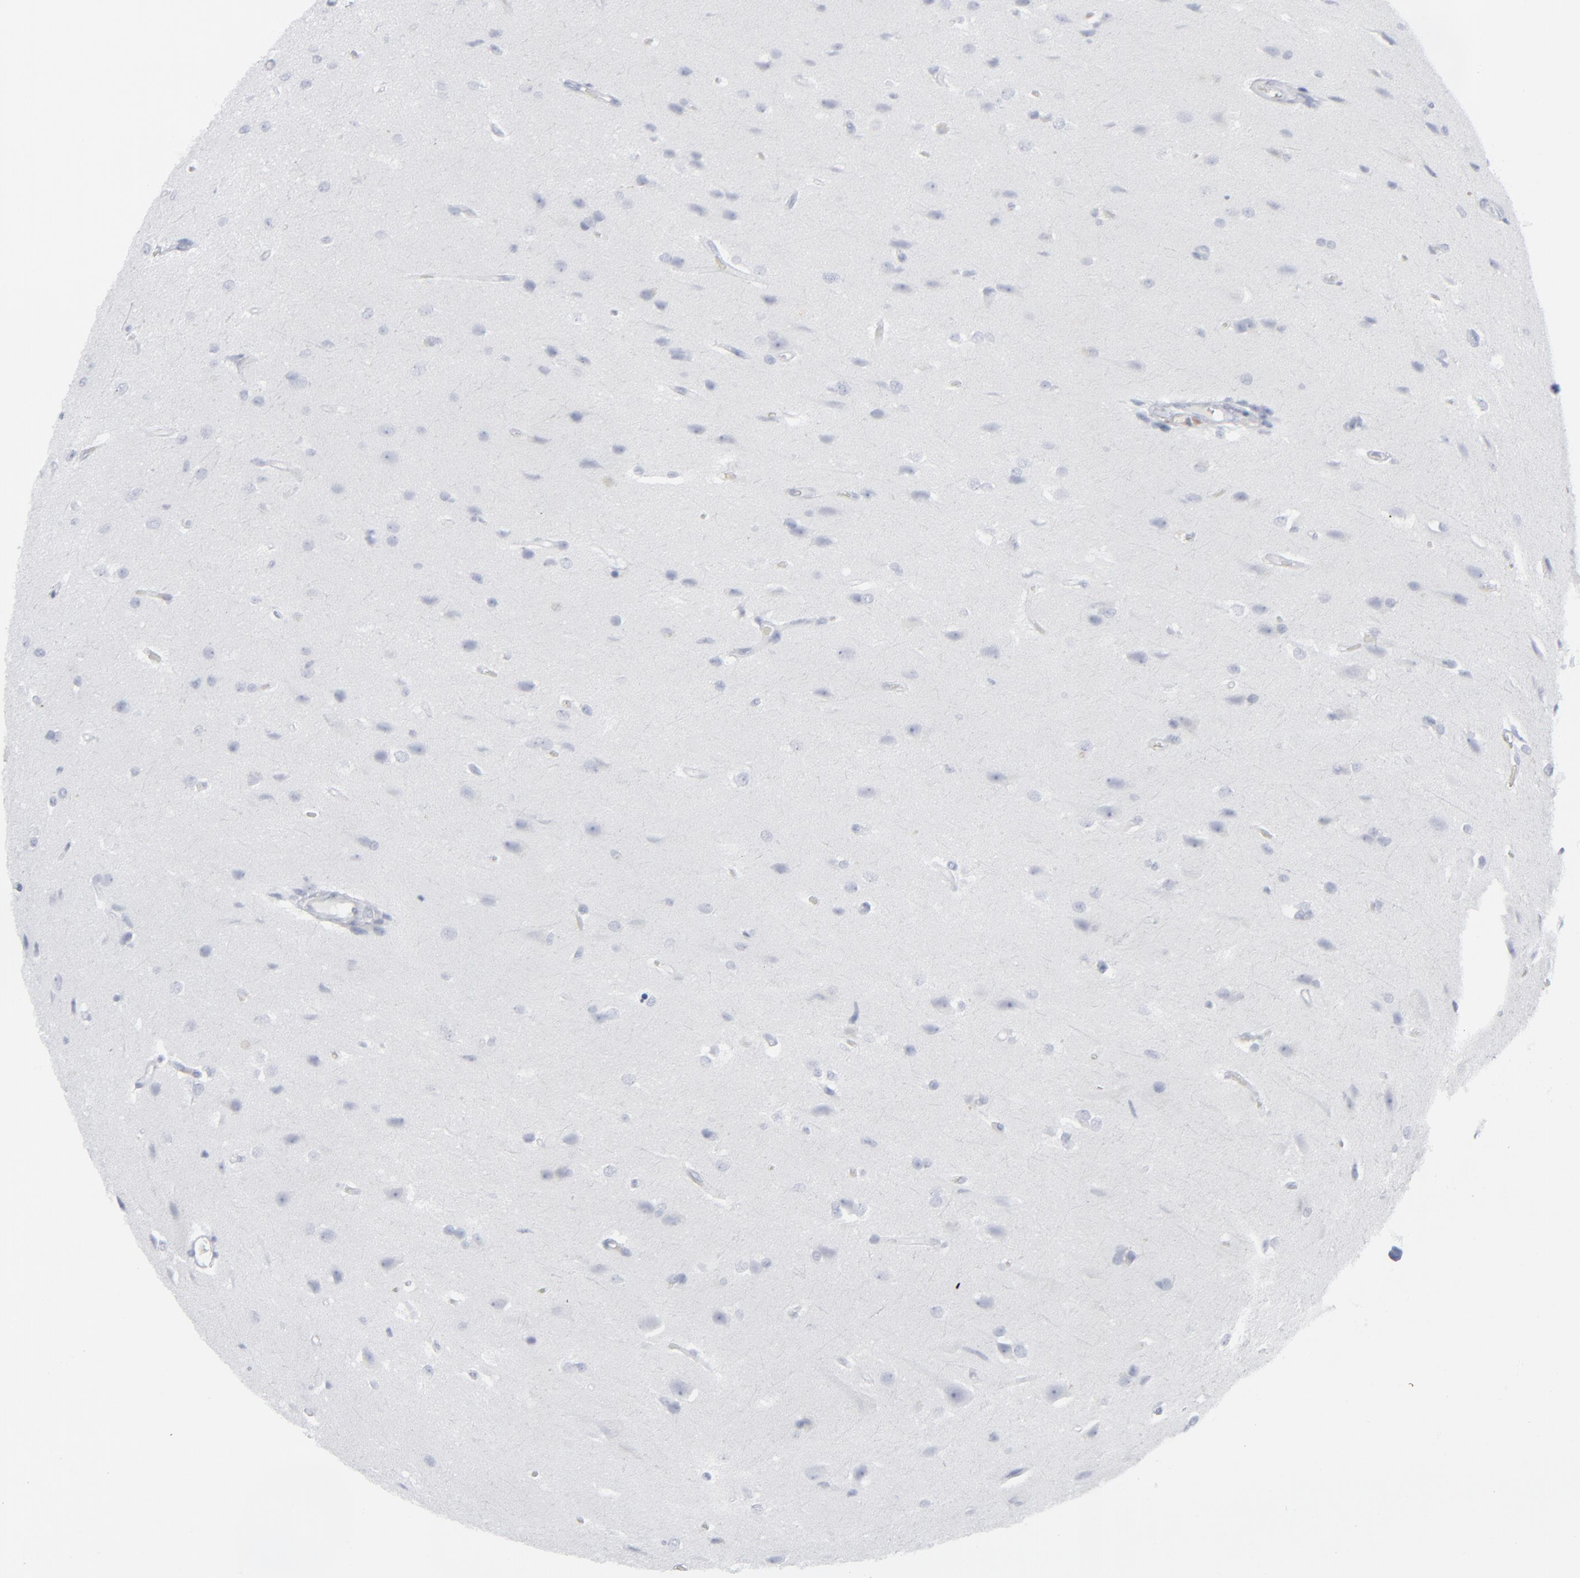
{"staining": {"intensity": "negative", "quantity": "none", "location": "none"}, "tissue": "glioma", "cell_type": "Tumor cells", "image_type": "cancer", "snomed": [{"axis": "morphology", "description": "Glioma, malignant, High grade"}, {"axis": "topography", "description": "Brain"}], "caption": "Human glioma stained for a protein using IHC reveals no positivity in tumor cells.", "gene": "MSLN", "patient": {"sex": "male", "age": 68}}